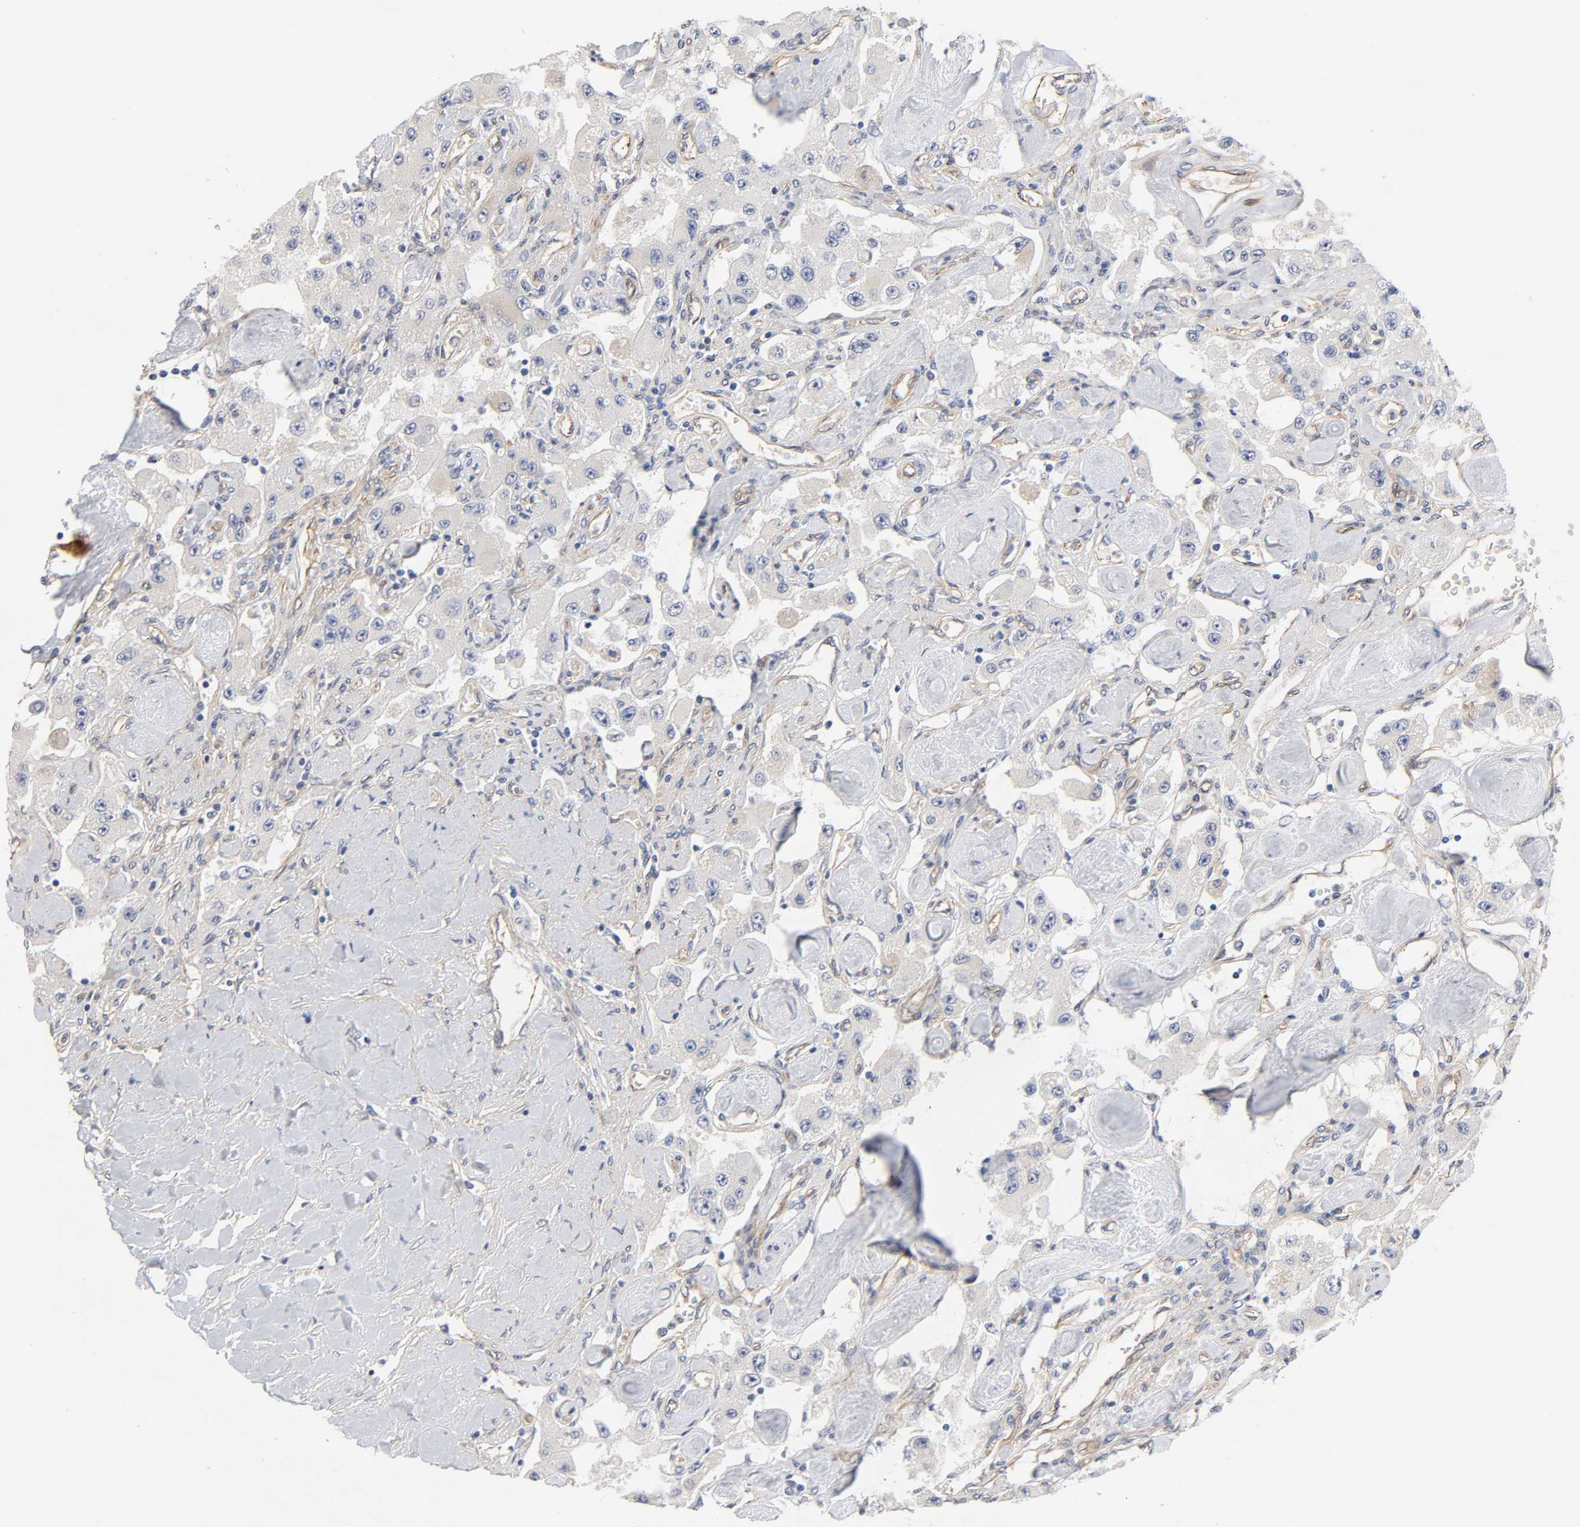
{"staining": {"intensity": "negative", "quantity": "none", "location": "none"}, "tissue": "carcinoid", "cell_type": "Tumor cells", "image_type": "cancer", "snomed": [{"axis": "morphology", "description": "Carcinoid, malignant, NOS"}, {"axis": "topography", "description": "Pancreas"}], "caption": "The immunohistochemistry micrograph has no significant staining in tumor cells of malignant carcinoid tissue.", "gene": "RAB13", "patient": {"sex": "male", "age": 41}}